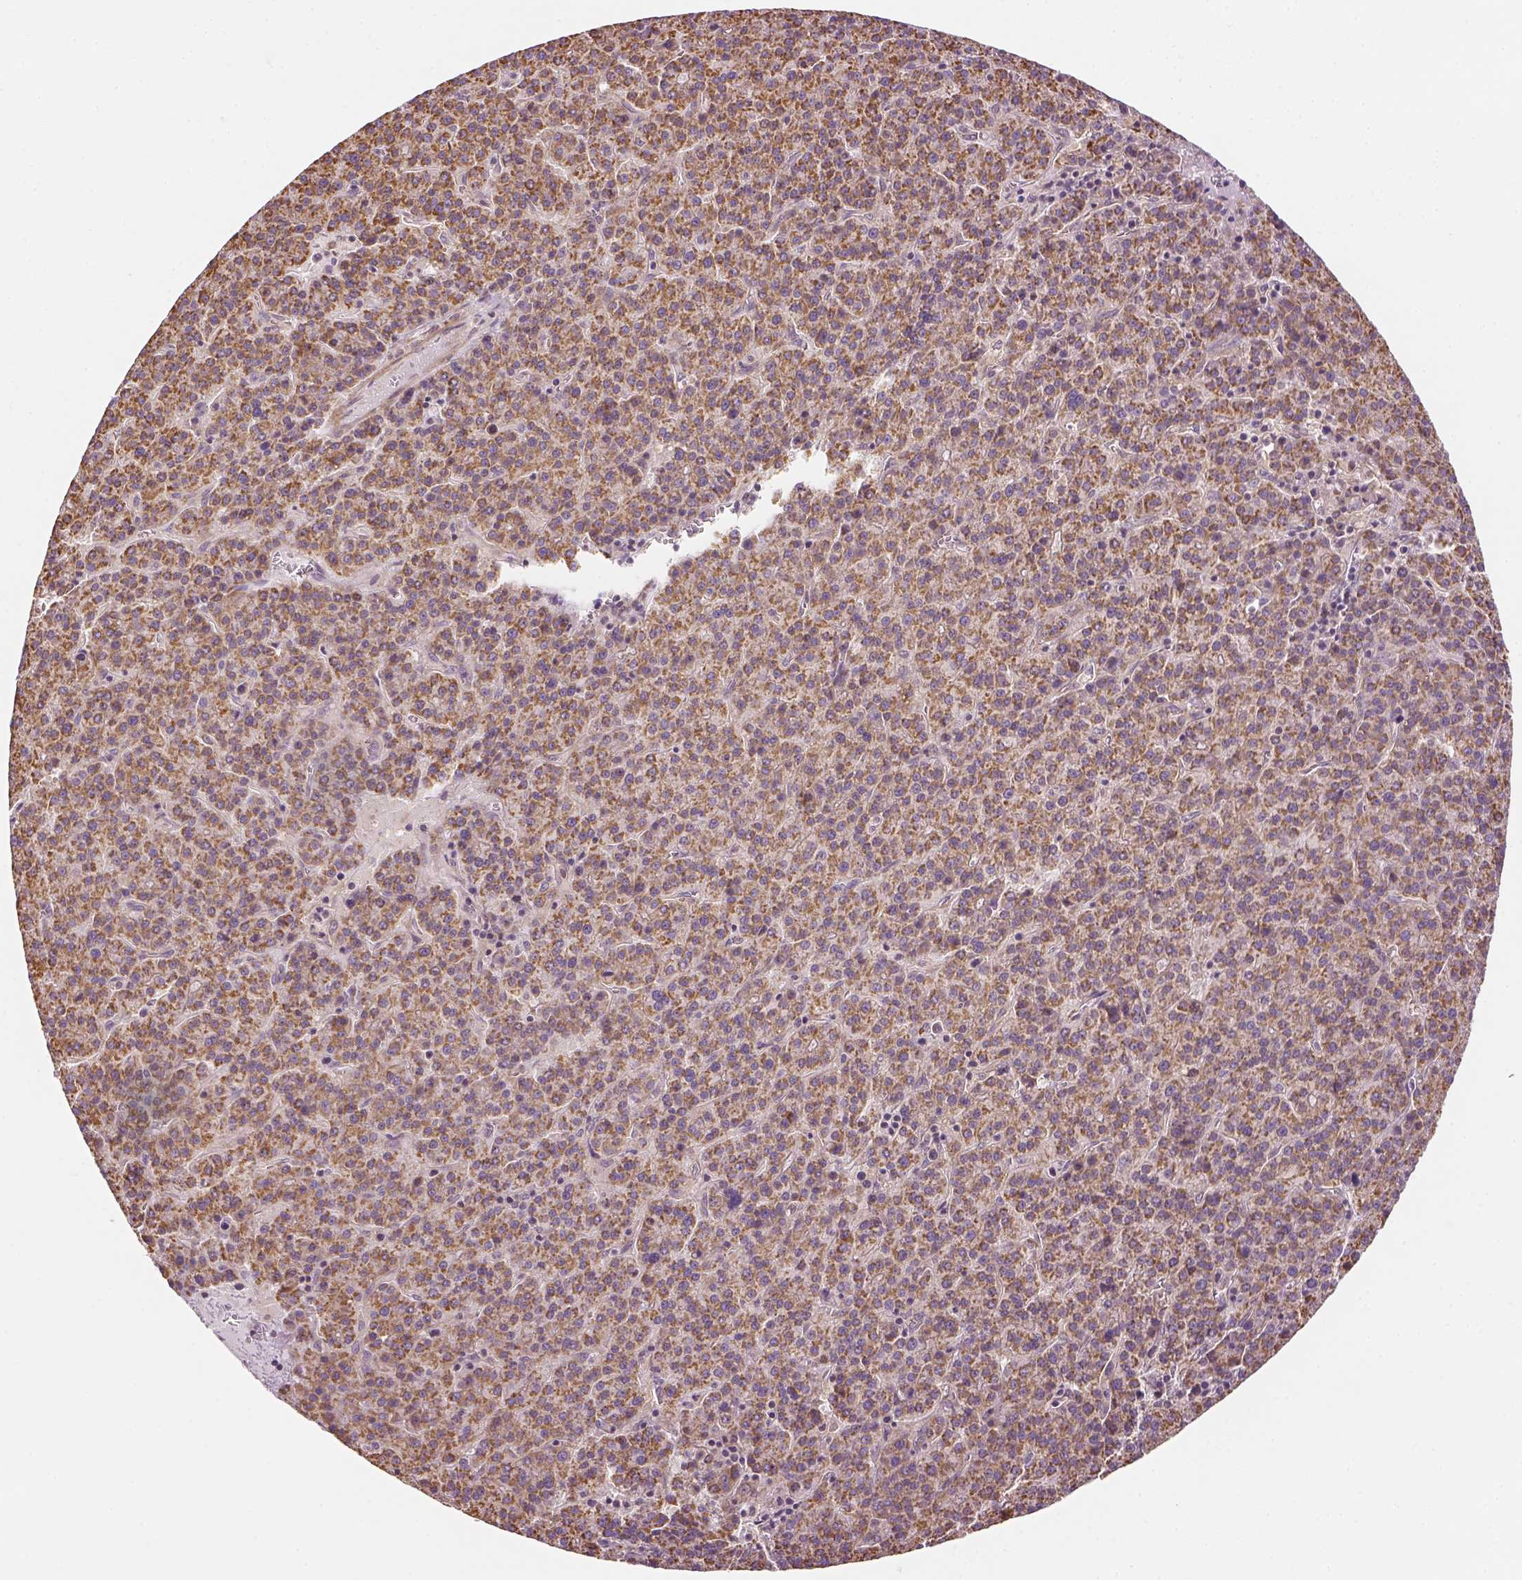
{"staining": {"intensity": "moderate", "quantity": ">75%", "location": "cytoplasmic/membranous"}, "tissue": "liver cancer", "cell_type": "Tumor cells", "image_type": "cancer", "snomed": [{"axis": "morphology", "description": "Carcinoma, Hepatocellular, NOS"}, {"axis": "topography", "description": "Liver"}], "caption": "Brown immunohistochemical staining in human liver cancer reveals moderate cytoplasmic/membranous staining in about >75% of tumor cells. (IHC, brightfield microscopy, high magnification).", "gene": "PAIP1", "patient": {"sex": "female", "age": 58}}